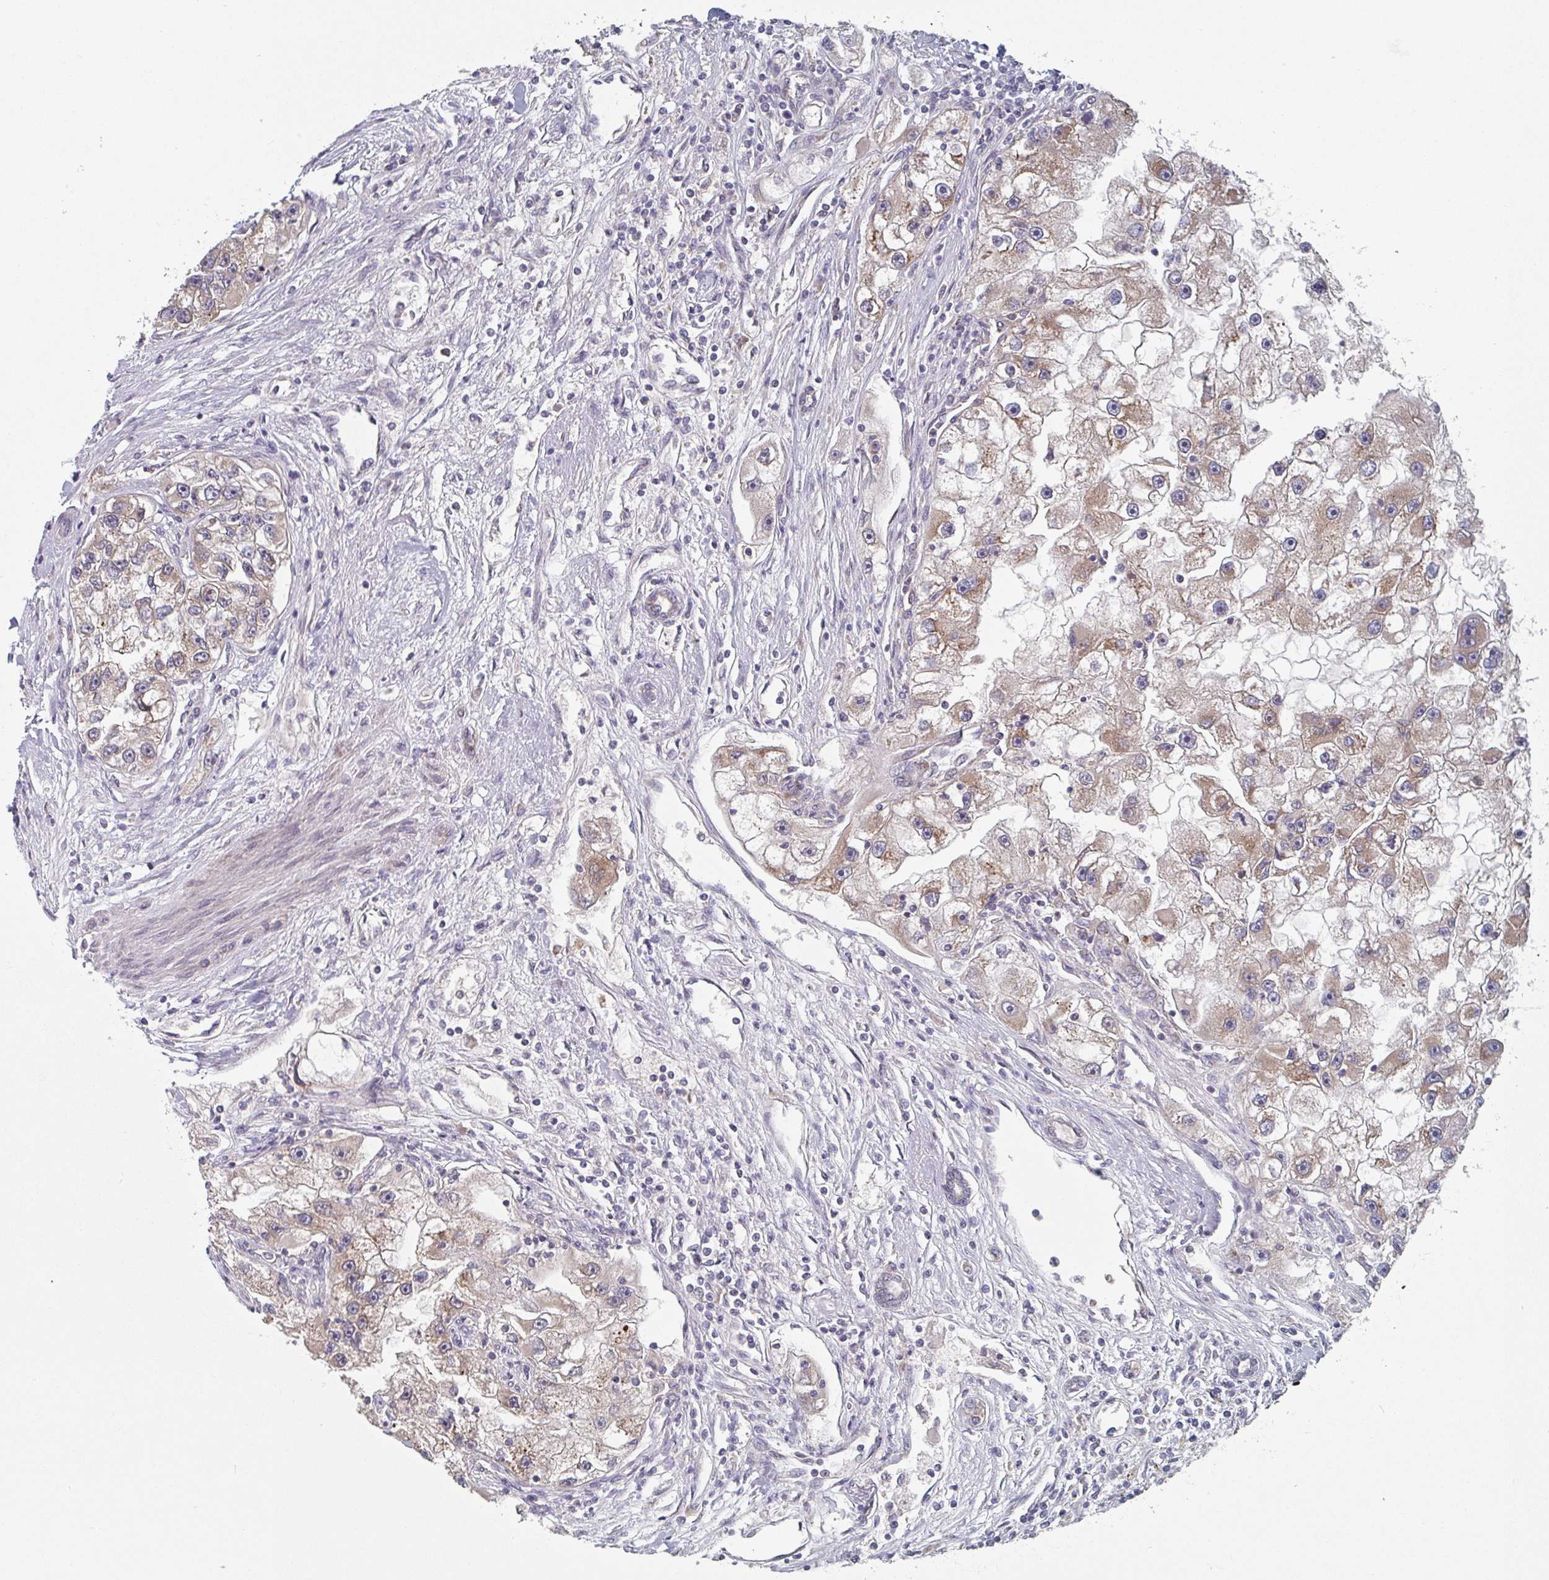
{"staining": {"intensity": "weak", "quantity": "25%-75%", "location": "cytoplasmic/membranous"}, "tissue": "renal cancer", "cell_type": "Tumor cells", "image_type": "cancer", "snomed": [{"axis": "morphology", "description": "Adenocarcinoma, NOS"}, {"axis": "topography", "description": "Kidney"}], "caption": "Protein analysis of renal cancer (adenocarcinoma) tissue shows weak cytoplasmic/membranous positivity in about 25%-75% of tumor cells.", "gene": "ELOVL1", "patient": {"sex": "male", "age": 63}}